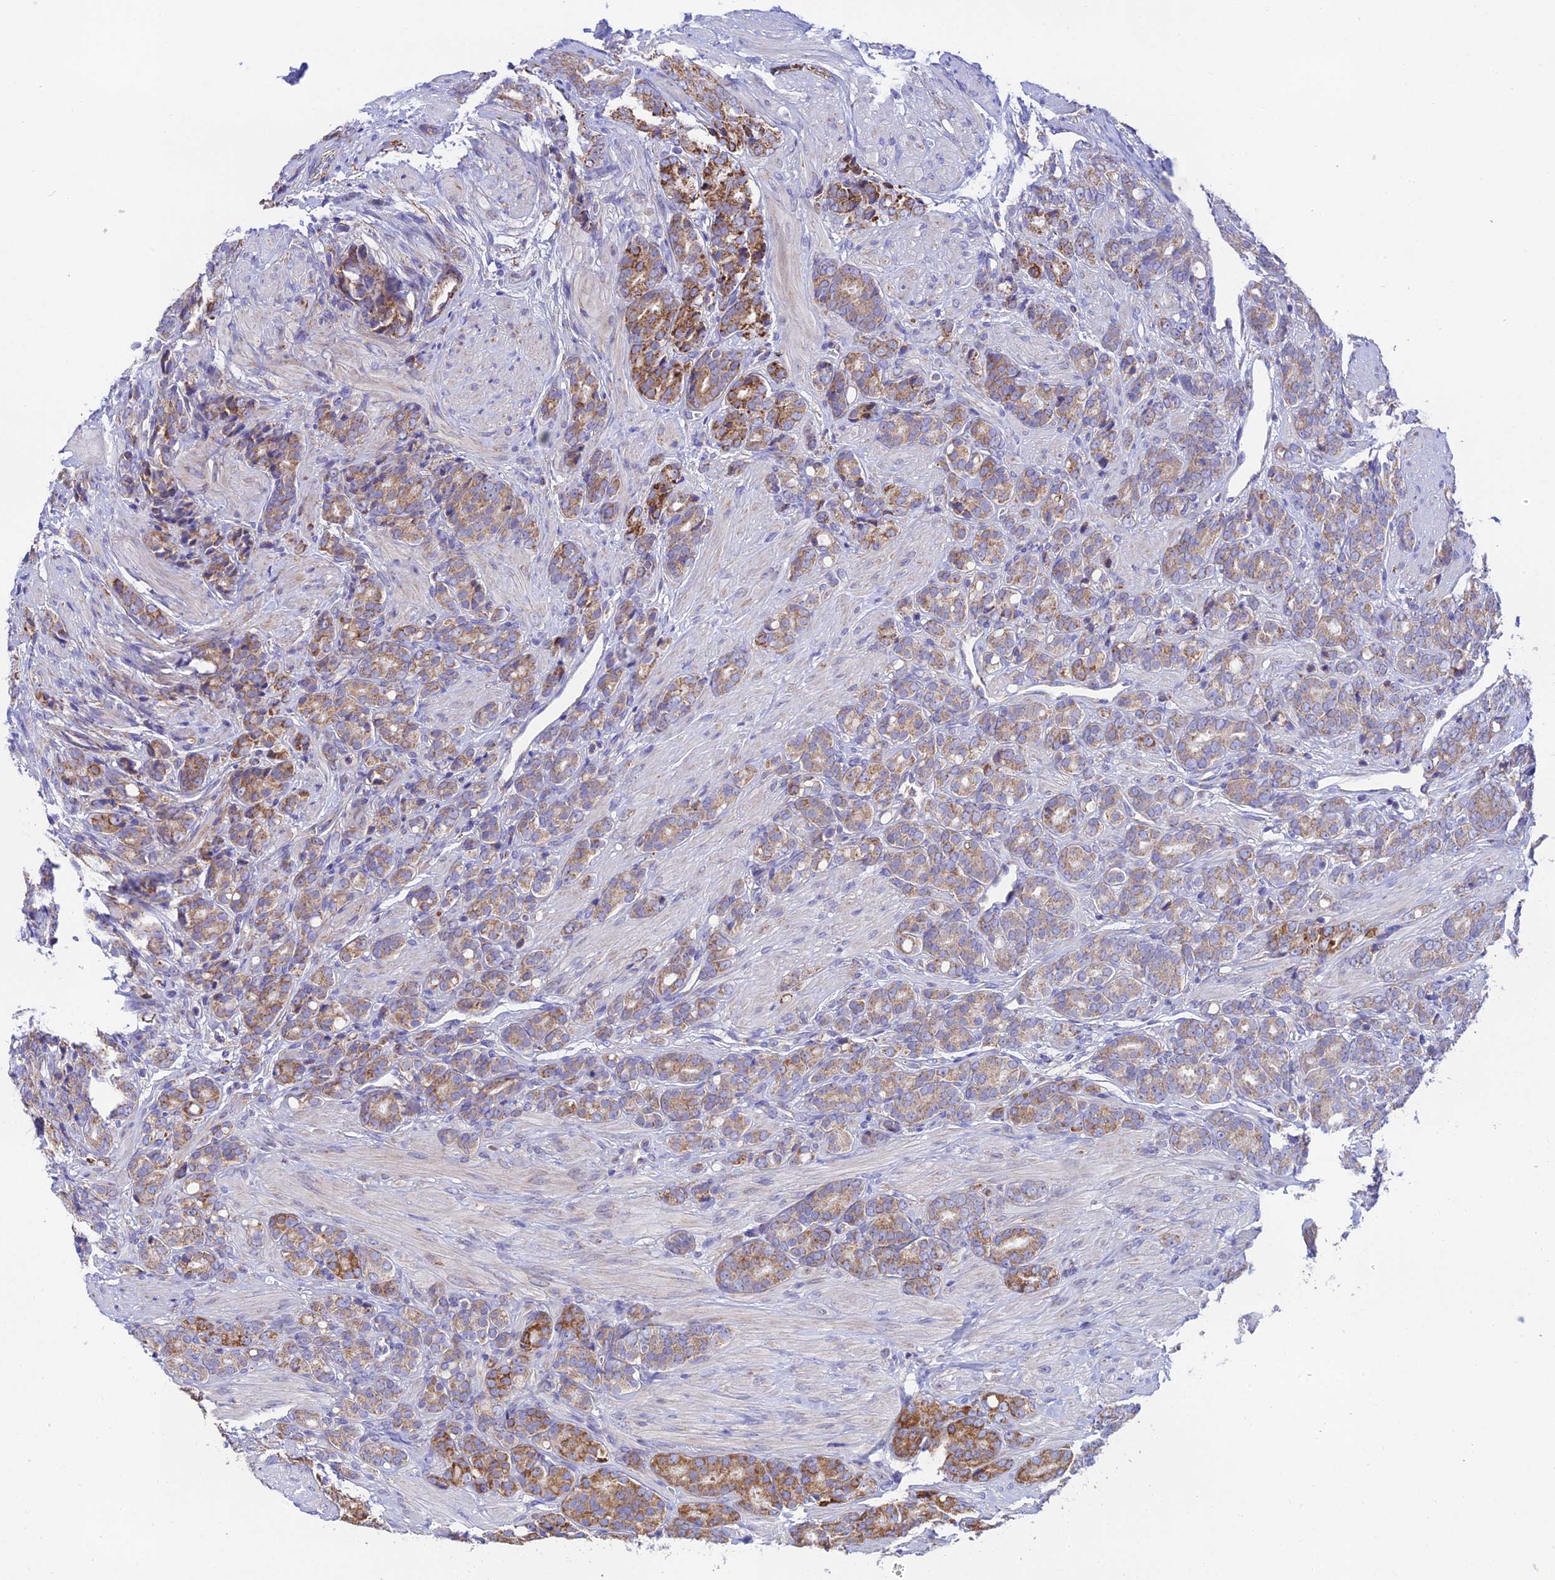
{"staining": {"intensity": "moderate", "quantity": "25%-75%", "location": "cytoplasmic/membranous"}, "tissue": "prostate cancer", "cell_type": "Tumor cells", "image_type": "cancer", "snomed": [{"axis": "morphology", "description": "Adenocarcinoma, High grade"}, {"axis": "topography", "description": "Prostate"}], "caption": "A micrograph of prostate cancer (adenocarcinoma (high-grade)) stained for a protein displays moderate cytoplasmic/membranous brown staining in tumor cells.", "gene": "HSDL2", "patient": {"sex": "male", "age": 62}}